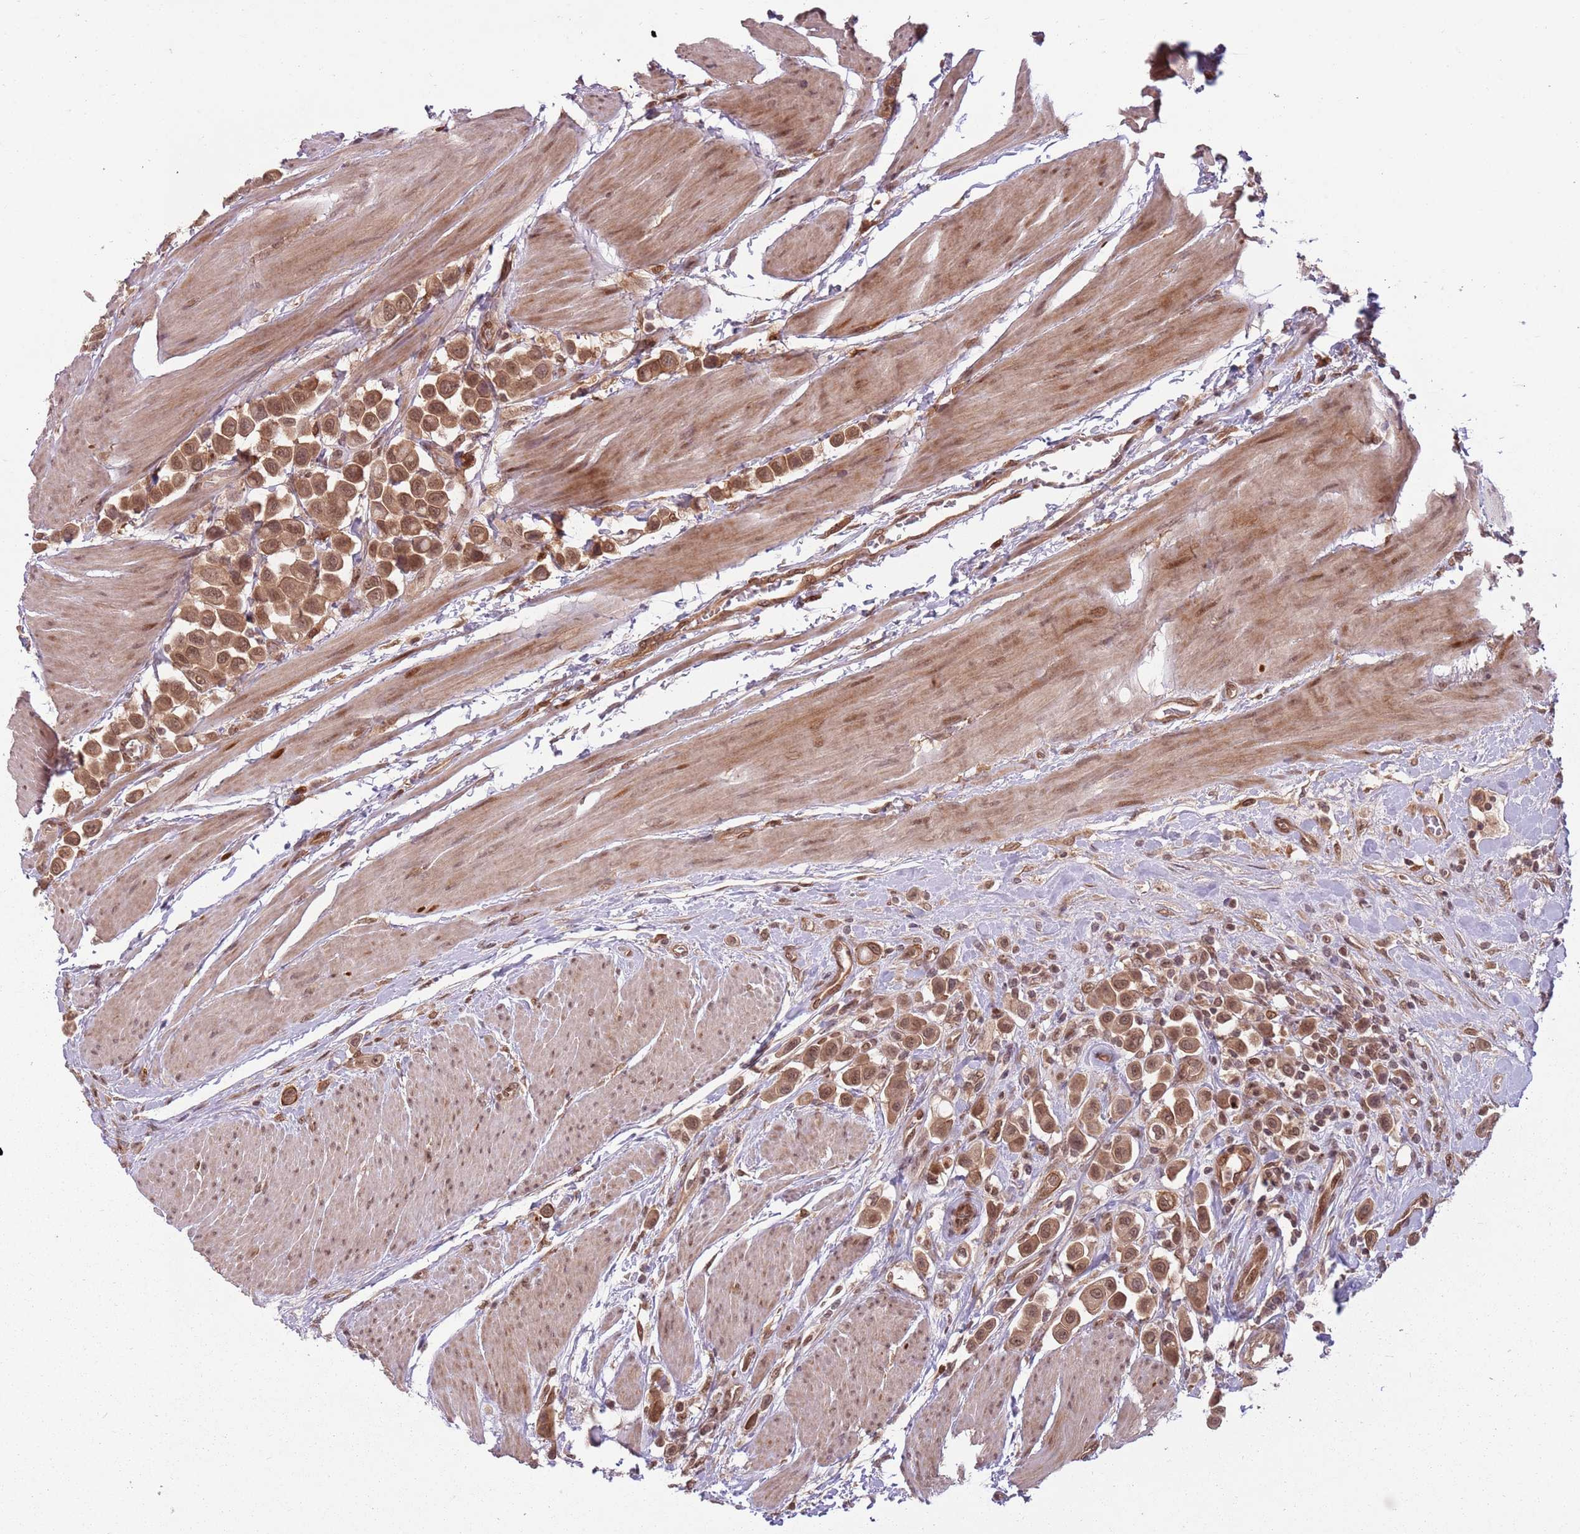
{"staining": {"intensity": "moderate", "quantity": ">75%", "location": "cytoplasmic/membranous,nuclear"}, "tissue": "urothelial cancer", "cell_type": "Tumor cells", "image_type": "cancer", "snomed": [{"axis": "morphology", "description": "Urothelial carcinoma, High grade"}, {"axis": "topography", "description": "Urinary bladder"}], "caption": "Human urothelial cancer stained with a brown dye demonstrates moderate cytoplasmic/membranous and nuclear positive staining in approximately >75% of tumor cells.", "gene": "ADAMTS3", "patient": {"sex": "male", "age": 50}}